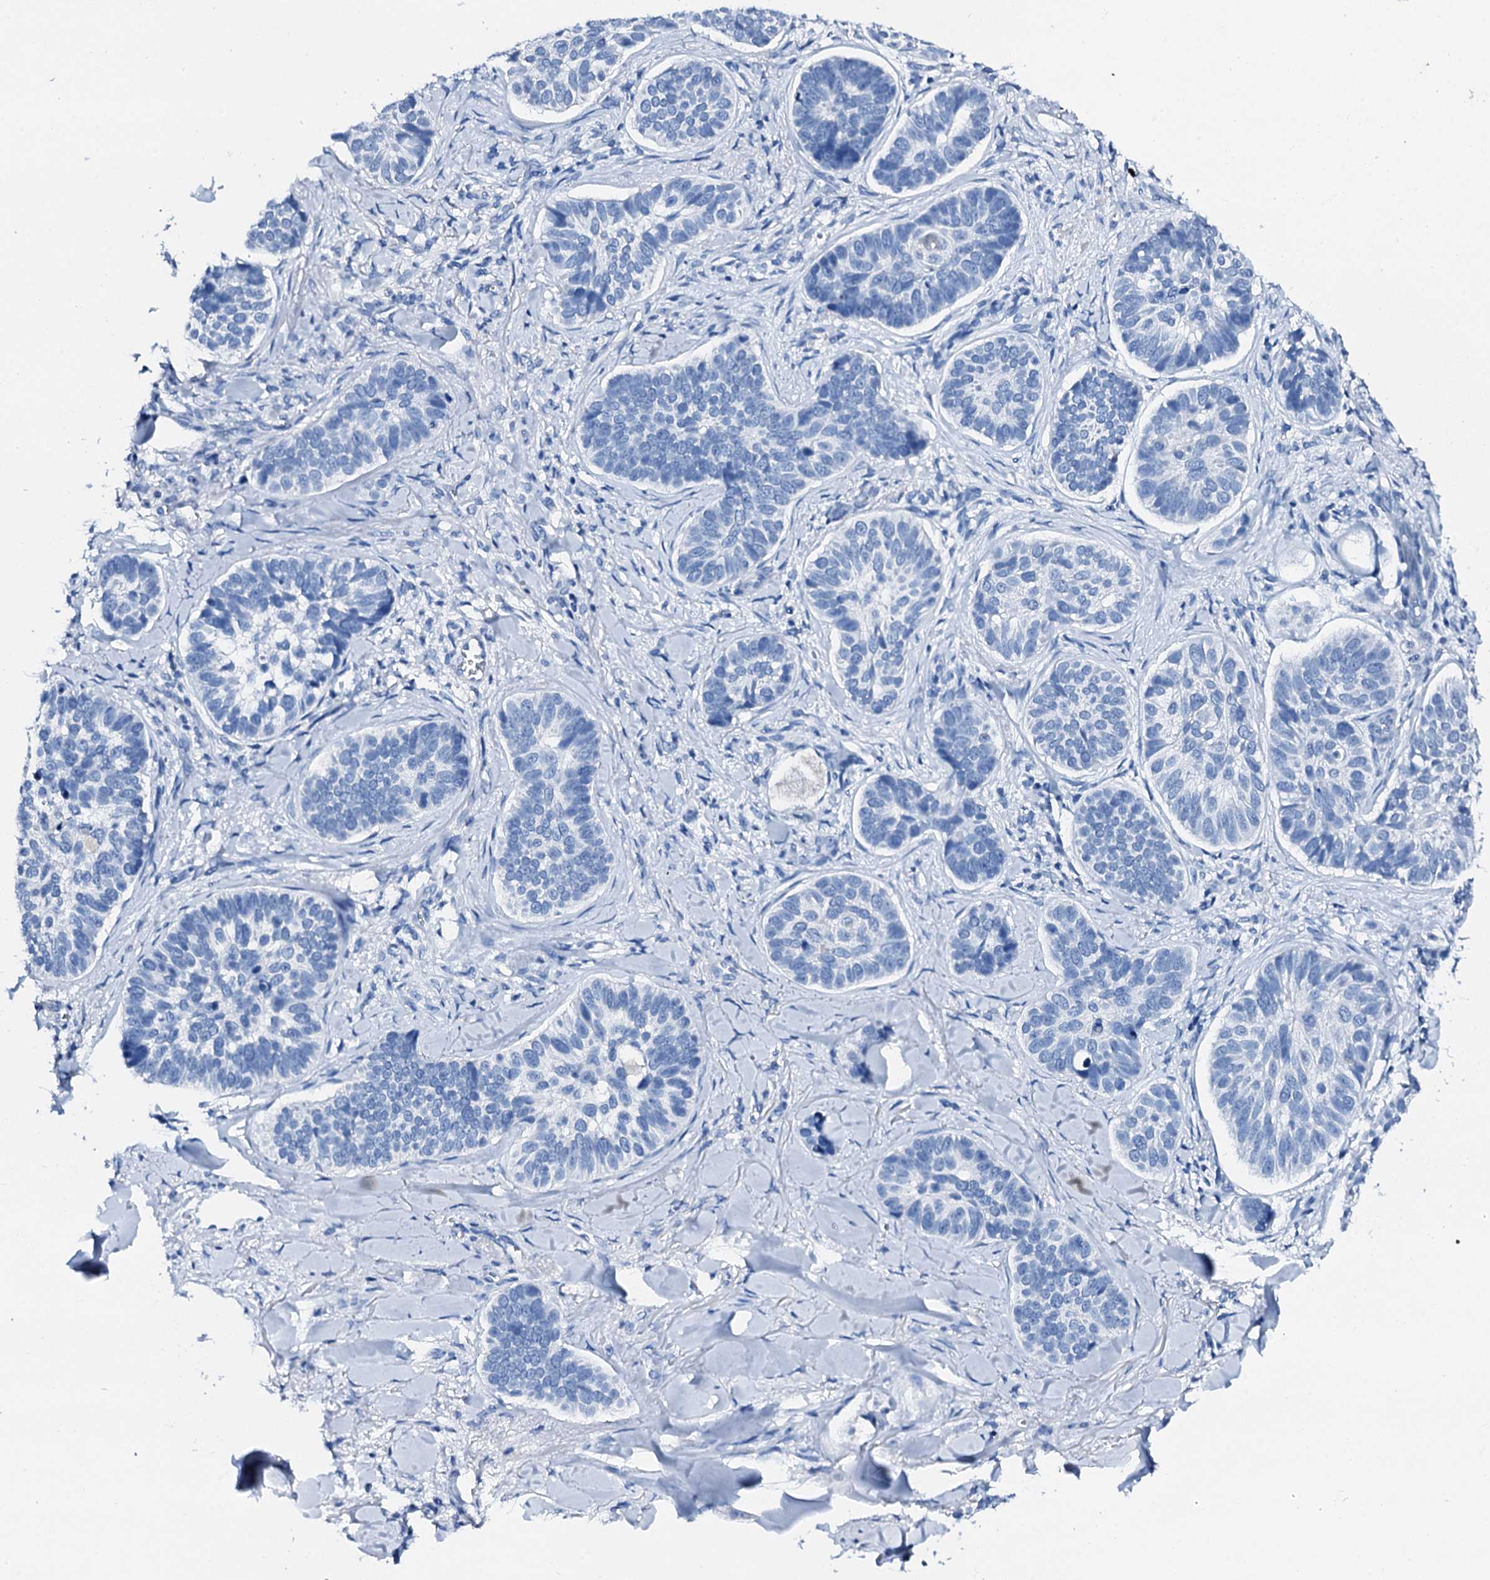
{"staining": {"intensity": "negative", "quantity": "none", "location": "none"}, "tissue": "skin cancer", "cell_type": "Tumor cells", "image_type": "cancer", "snomed": [{"axis": "morphology", "description": "Basal cell carcinoma"}, {"axis": "topography", "description": "Skin"}], "caption": "Photomicrograph shows no protein staining in tumor cells of skin cancer tissue.", "gene": "PTH", "patient": {"sex": "male", "age": 62}}